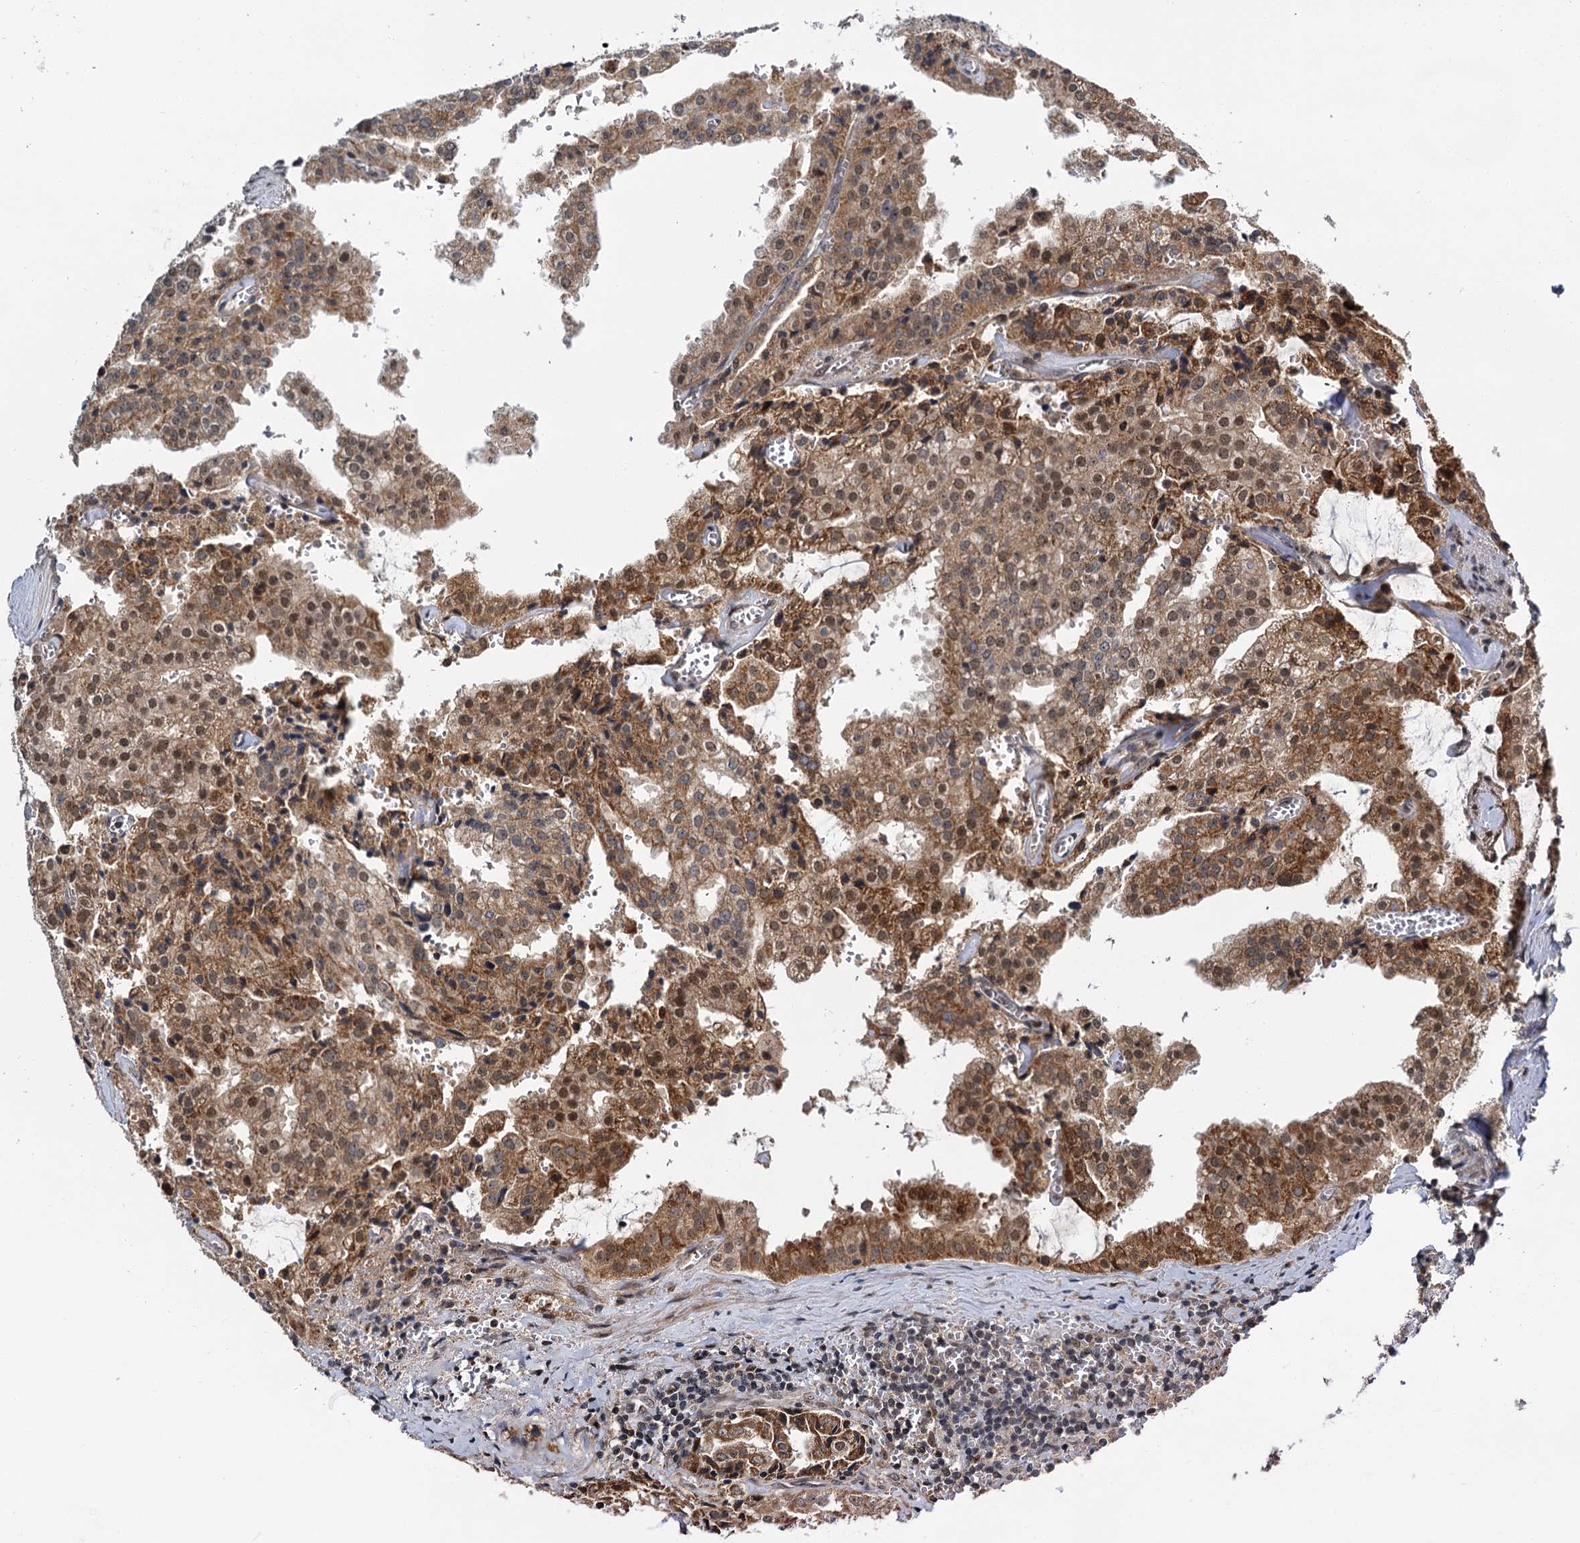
{"staining": {"intensity": "moderate", "quantity": ">75%", "location": "cytoplasmic/membranous,nuclear"}, "tissue": "prostate cancer", "cell_type": "Tumor cells", "image_type": "cancer", "snomed": [{"axis": "morphology", "description": "Adenocarcinoma, High grade"}, {"axis": "topography", "description": "Prostate"}], "caption": "This is an image of immunohistochemistry staining of prostate cancer, which shows moderate expression in the cytoplasmic/membranous and nuclear of tumor cells.", "gene": "MBD6", "patient": {"sex": "male", "age": 68}}